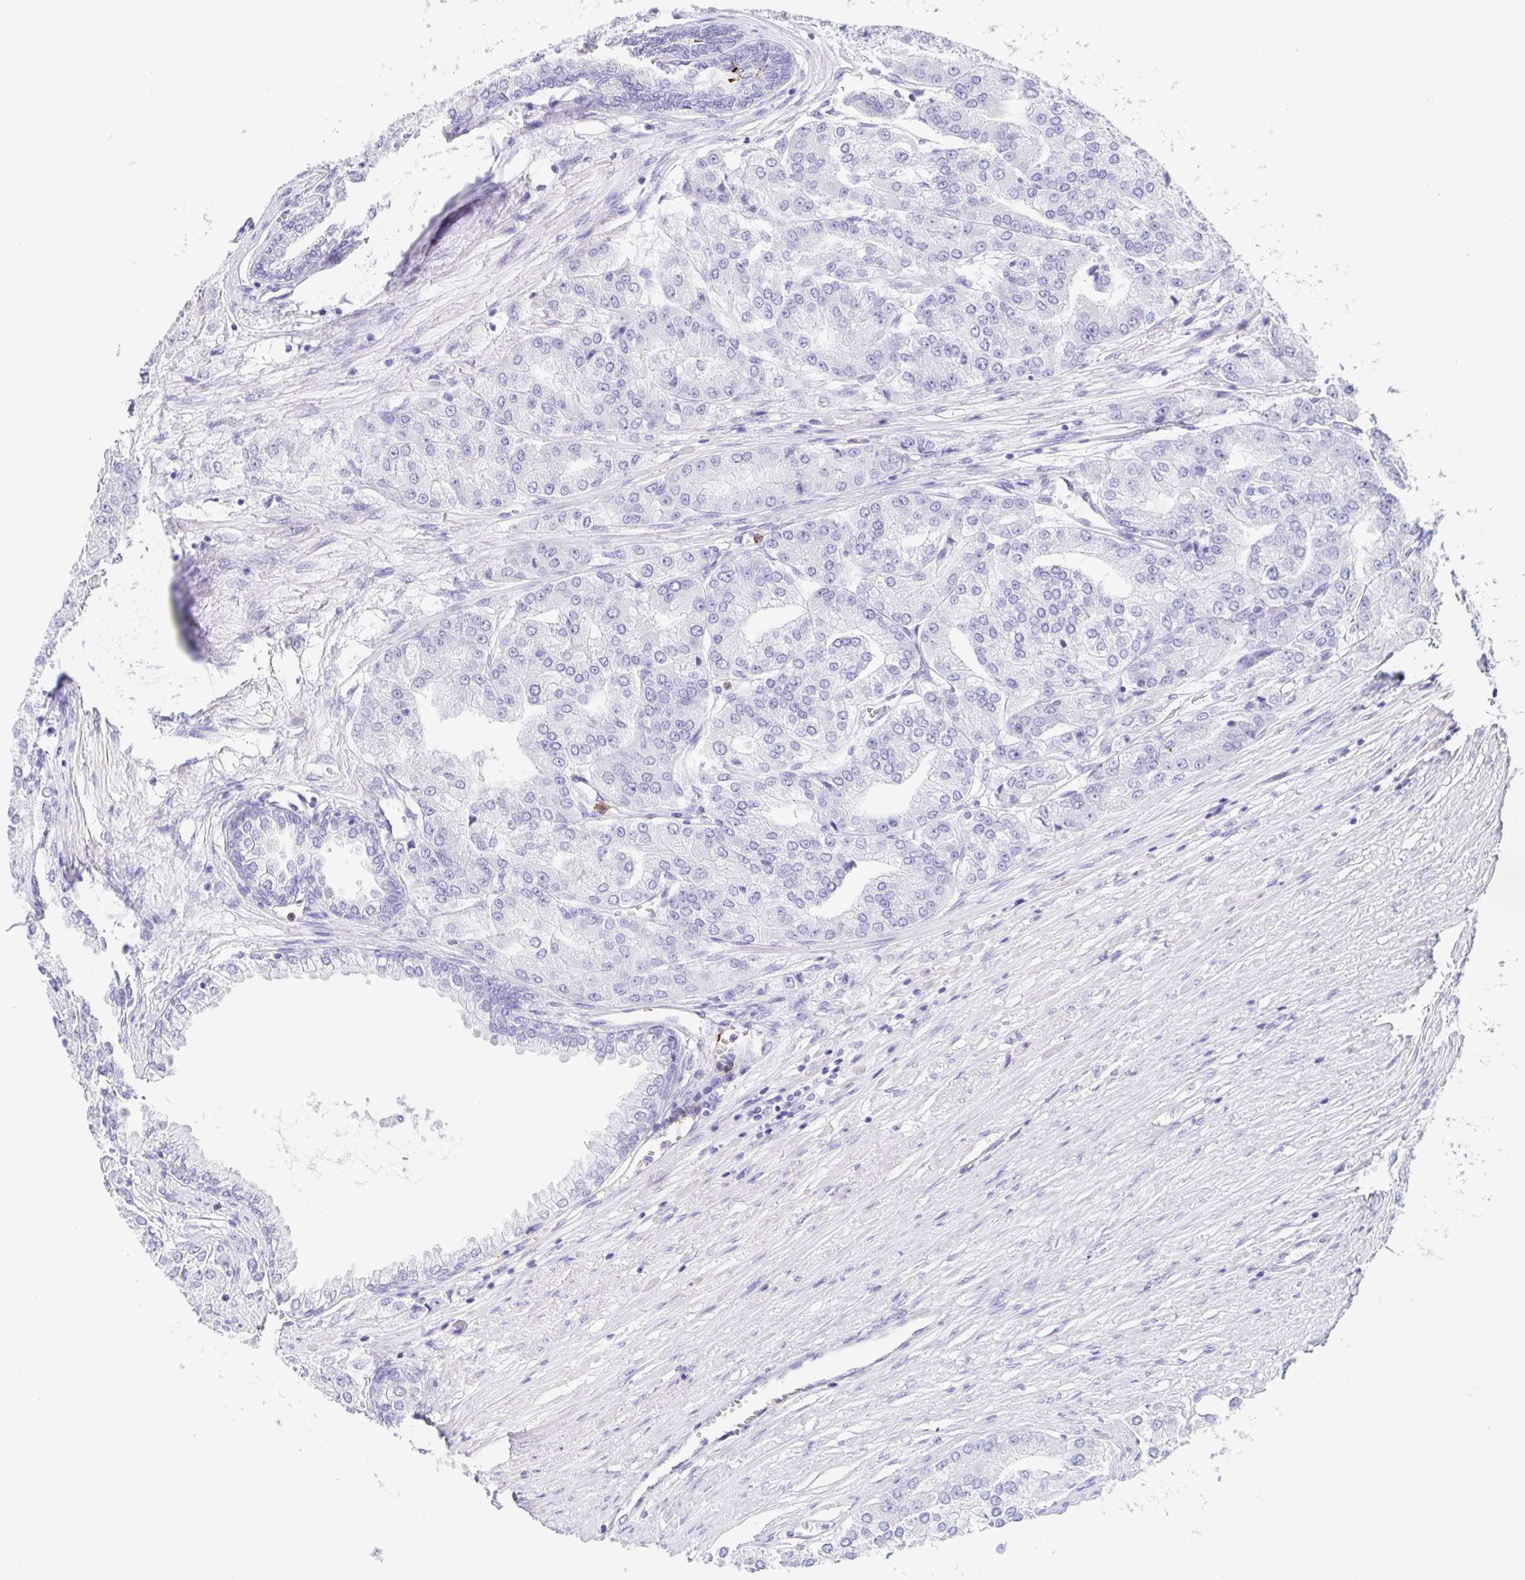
{"staining": {"intensity": "negative", "quantity": "none", "location": "none"}, "tissue": "prostate cancer", "cell_type": "Tumor cells", "image_type": "cancer", "snomed": [{"axis": "morphology", "description": "Adenocarcinoma, High grade"}, {"axis": "topography", "description": "Prostate"}], "caption": "Immunohistochemistry micrograph of human prostate cancer stained for a protein (brown), which exhibits no staining in tumor cells.", "gene": "ARPP21", "patient": {"sex": "male", "age": 61}}